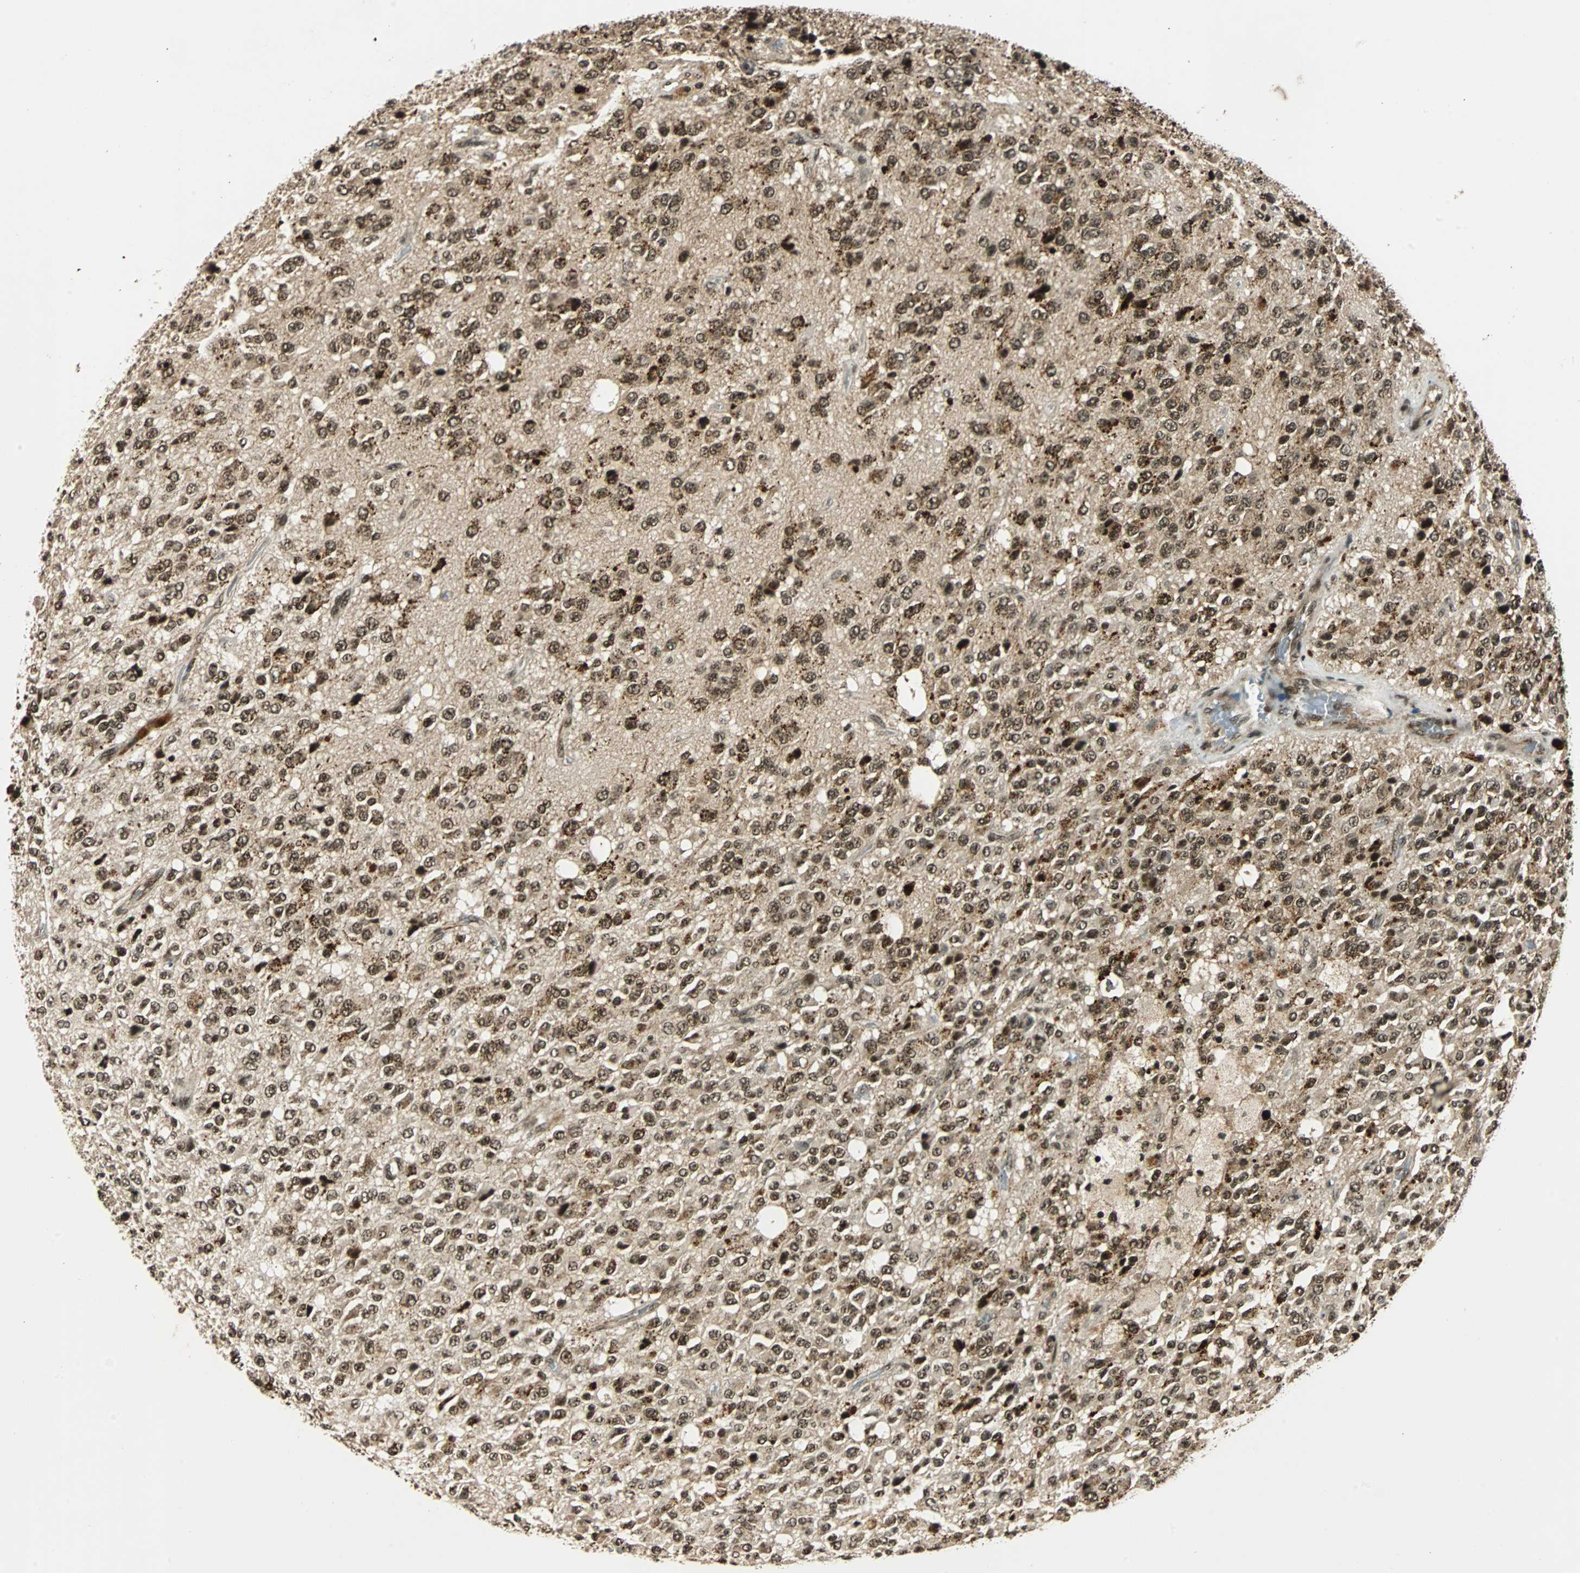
{"staining": {"intensity": "strong", "quantity": ">75%", "location": "nuclear"}, "tissue": "glioma", "cell_type": "Tumor cells", "image_type": "cancer", "snomed": [{"axis": "morphology", "description": "Glioma, malignant, High grade"}, {"axis": "topography", "description": "pancreas cauda"}], "caption": "Immunohistochemical staining of malignant high-grade glioma exhibits high levels of strong nuclear protein staining in about >75% of tumor cells.", "gene": "TAF5", "patient": {"sex": "male", "age": 60}}